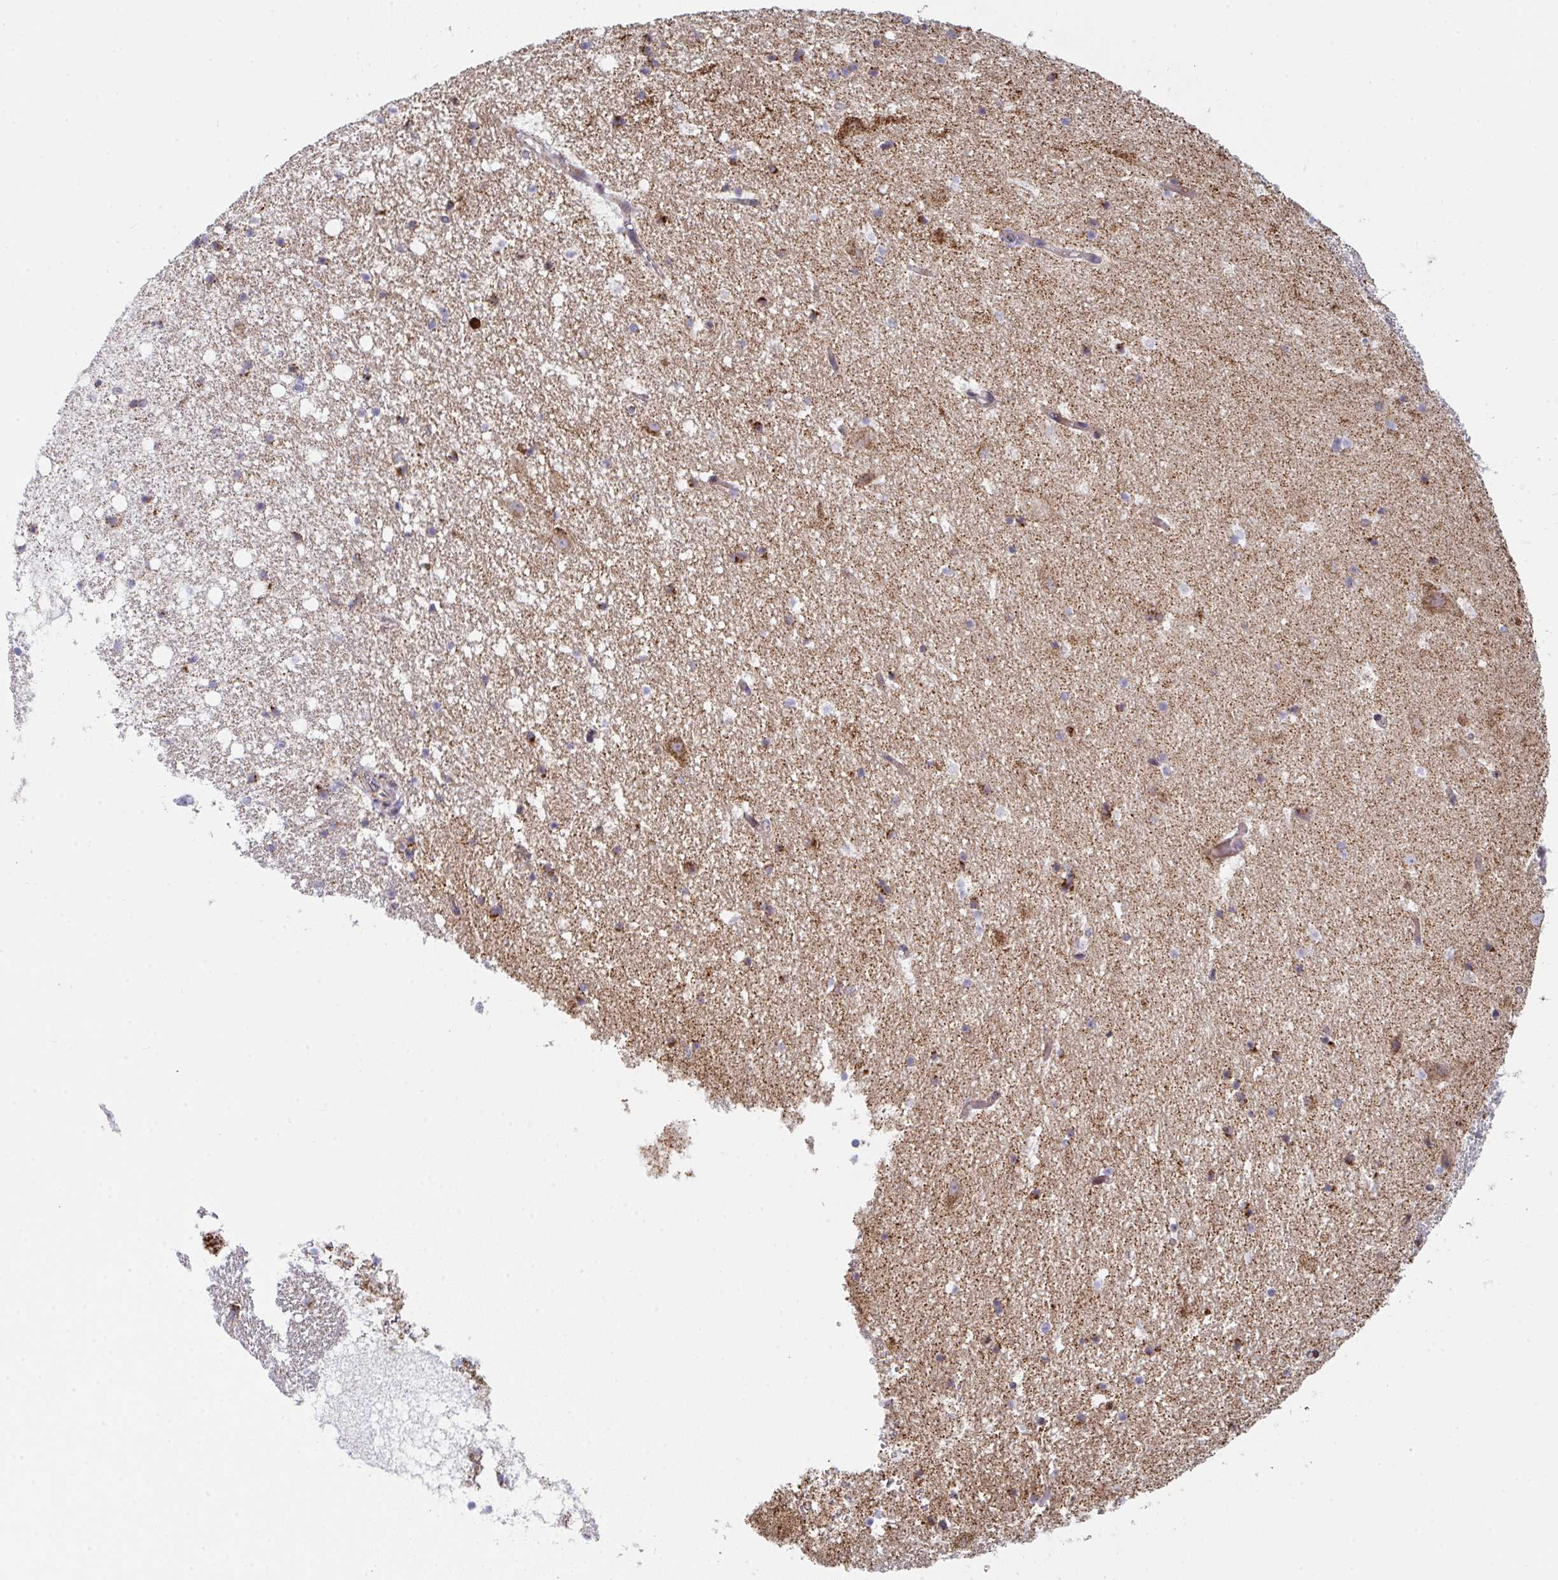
{"staining": {"intensity": "moderate", "quantity": "<25%", "location": "cytoplasmic/membranous"}, "tissue": "hippocampus", "cell_type": "Glial cells", "image_type": "normal", "snomed": [{"axis": "morphology", "description": "Normal tissue, NOS"}, {"axis": "topography", "description": "Hippocampus"}], "caption": "Hippocampus stained with IHC reveals moderate cytoplasmic/membranous expression in approximately <25% of glial cells.", "gene": "PRKCH", "patient": {"sex": "female", "age": 42}}